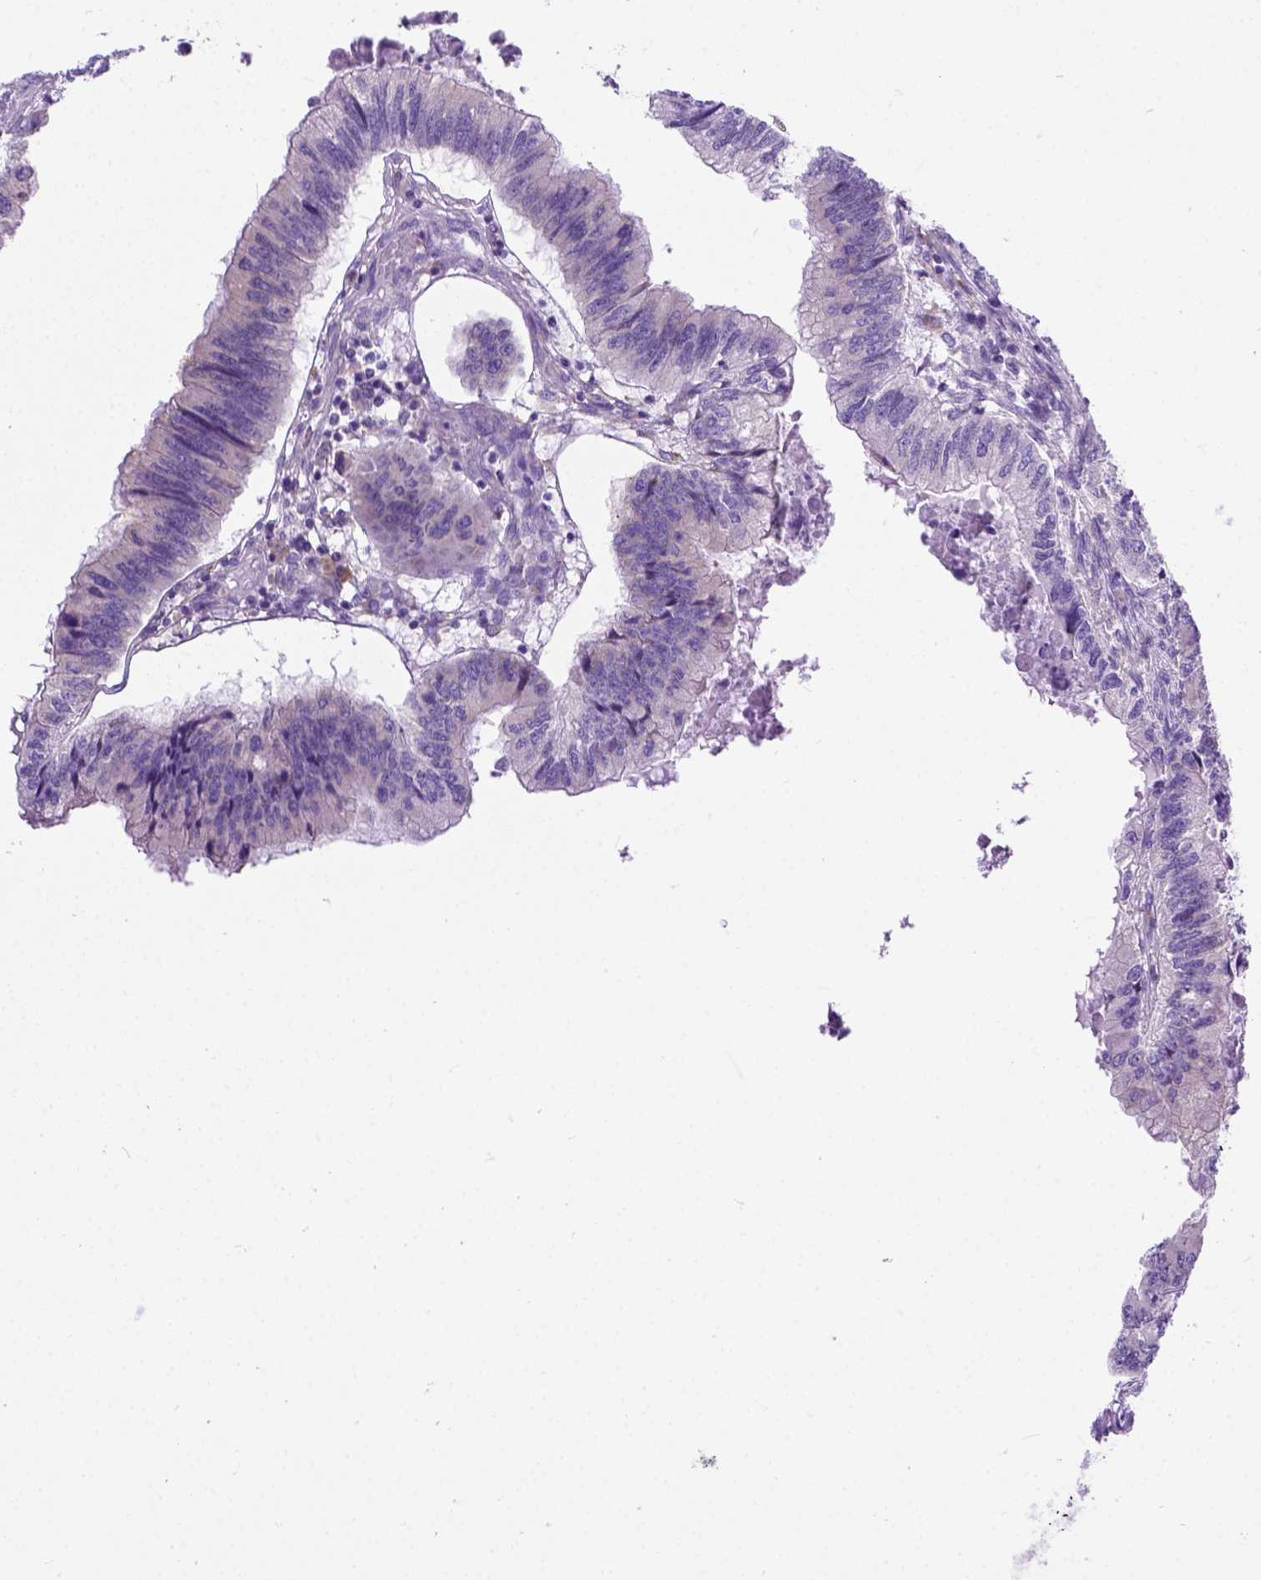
{"staining": {"intensity": "moderate", "quantity": "25%-75%", "location": "cytoplasmic/membranous"}, "tissue": "colorectal cancer", "cell_type": "Tumor cells", "image_type": "cancer", "snomed": [{"axis": "morphology", "description": "Adenocarcinoma, NOS"}, {"axis": "topography", "description": "Colon"}], "caption": "Protein analysis of colorectal cancer tissue demonstrates moderate cytoplasmic/membranous staining in approximately 25%-75% of tumor cells.", "gene": "PLK4", "patient": {"sex": "male", "age": 53}}